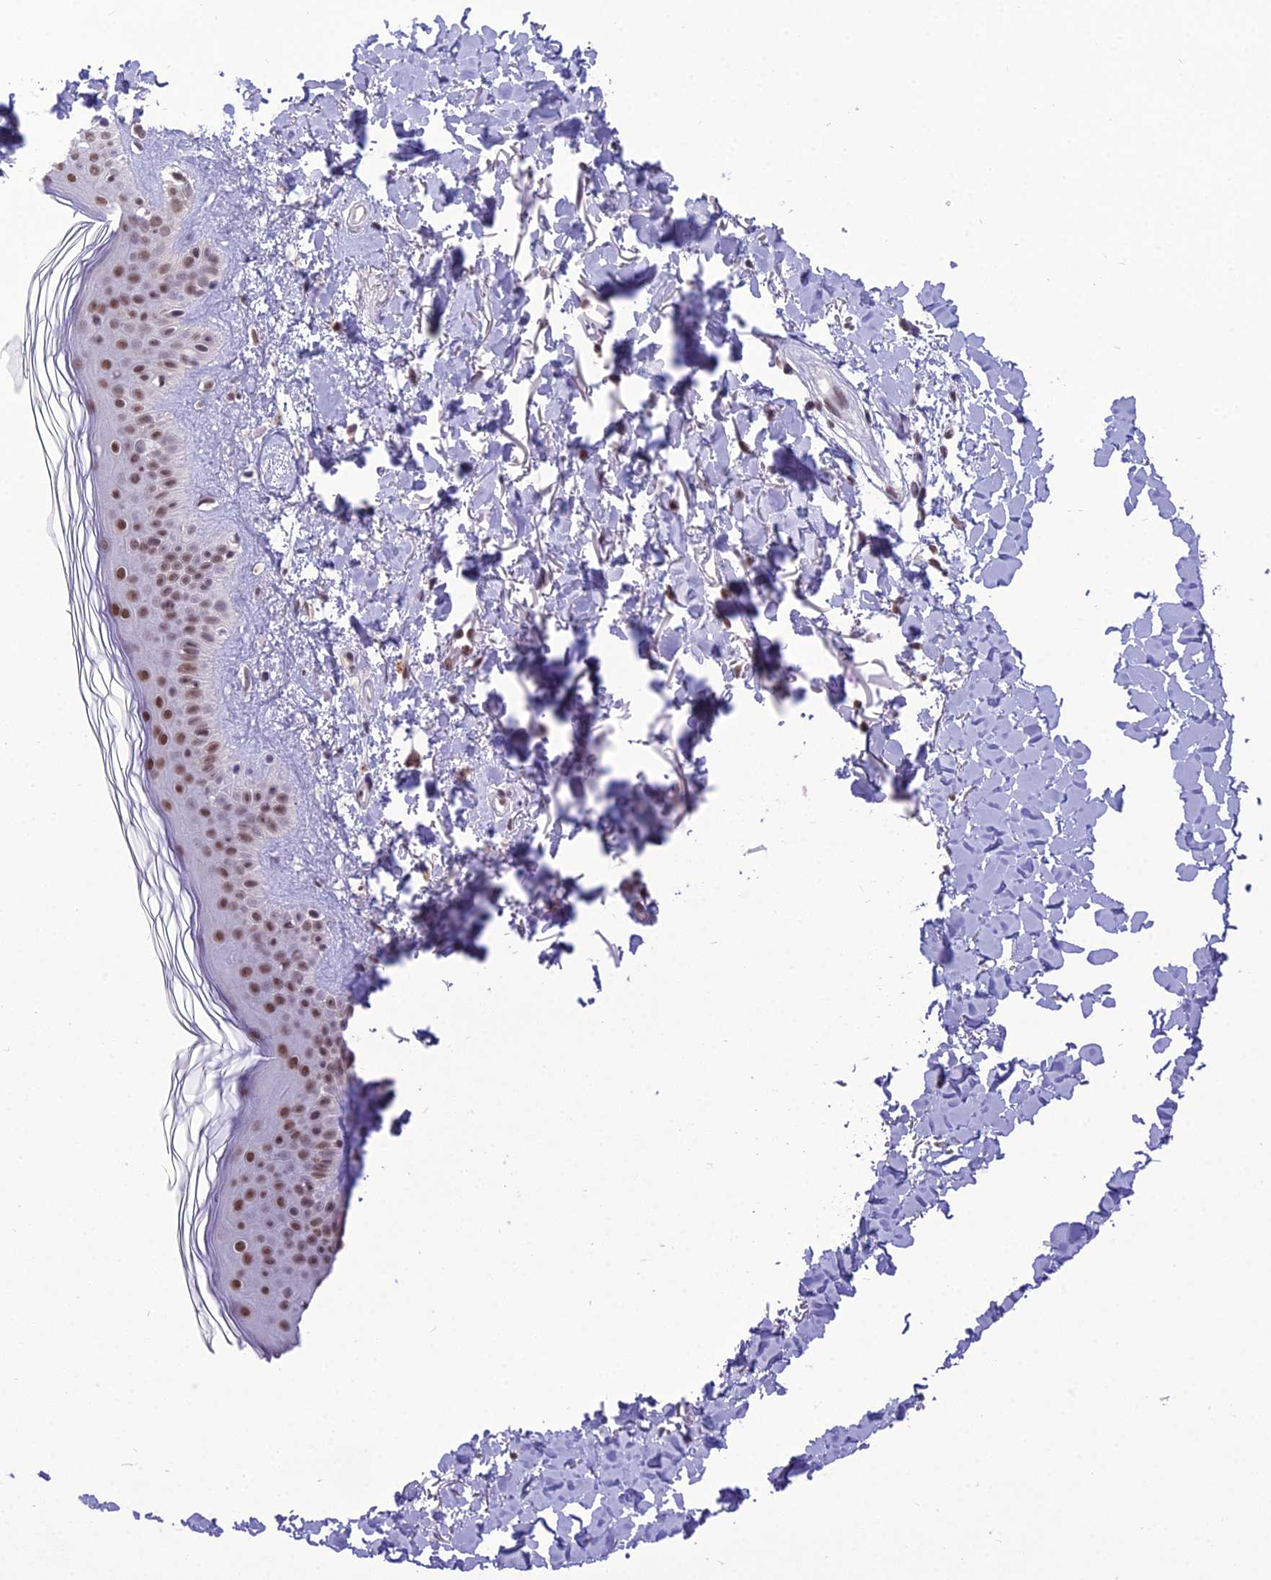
{"staining": {"intensity": "moderate", "quantity": ">75%", "location": "cytoplasmic/membranous,nuclear"}, "tissue": "skin", "cell_type": "Fibroblasts", "image_type": "normal", "snomed": [{"axis": "morphology", "description": "Normal tissue, NOS"}, {"axis": "topography", "description": "Skin"}], "caption": "IHC (DAB (3,3'-diaminobenzidine)) staining of unremarkable human skin demonstrates moderate cytoplasmic/membranous,nuclear protein expression in approximately >75% of fibroblasts.", "gene": "SH3RF3", "patient": {"sex": "female", "age": 58}}